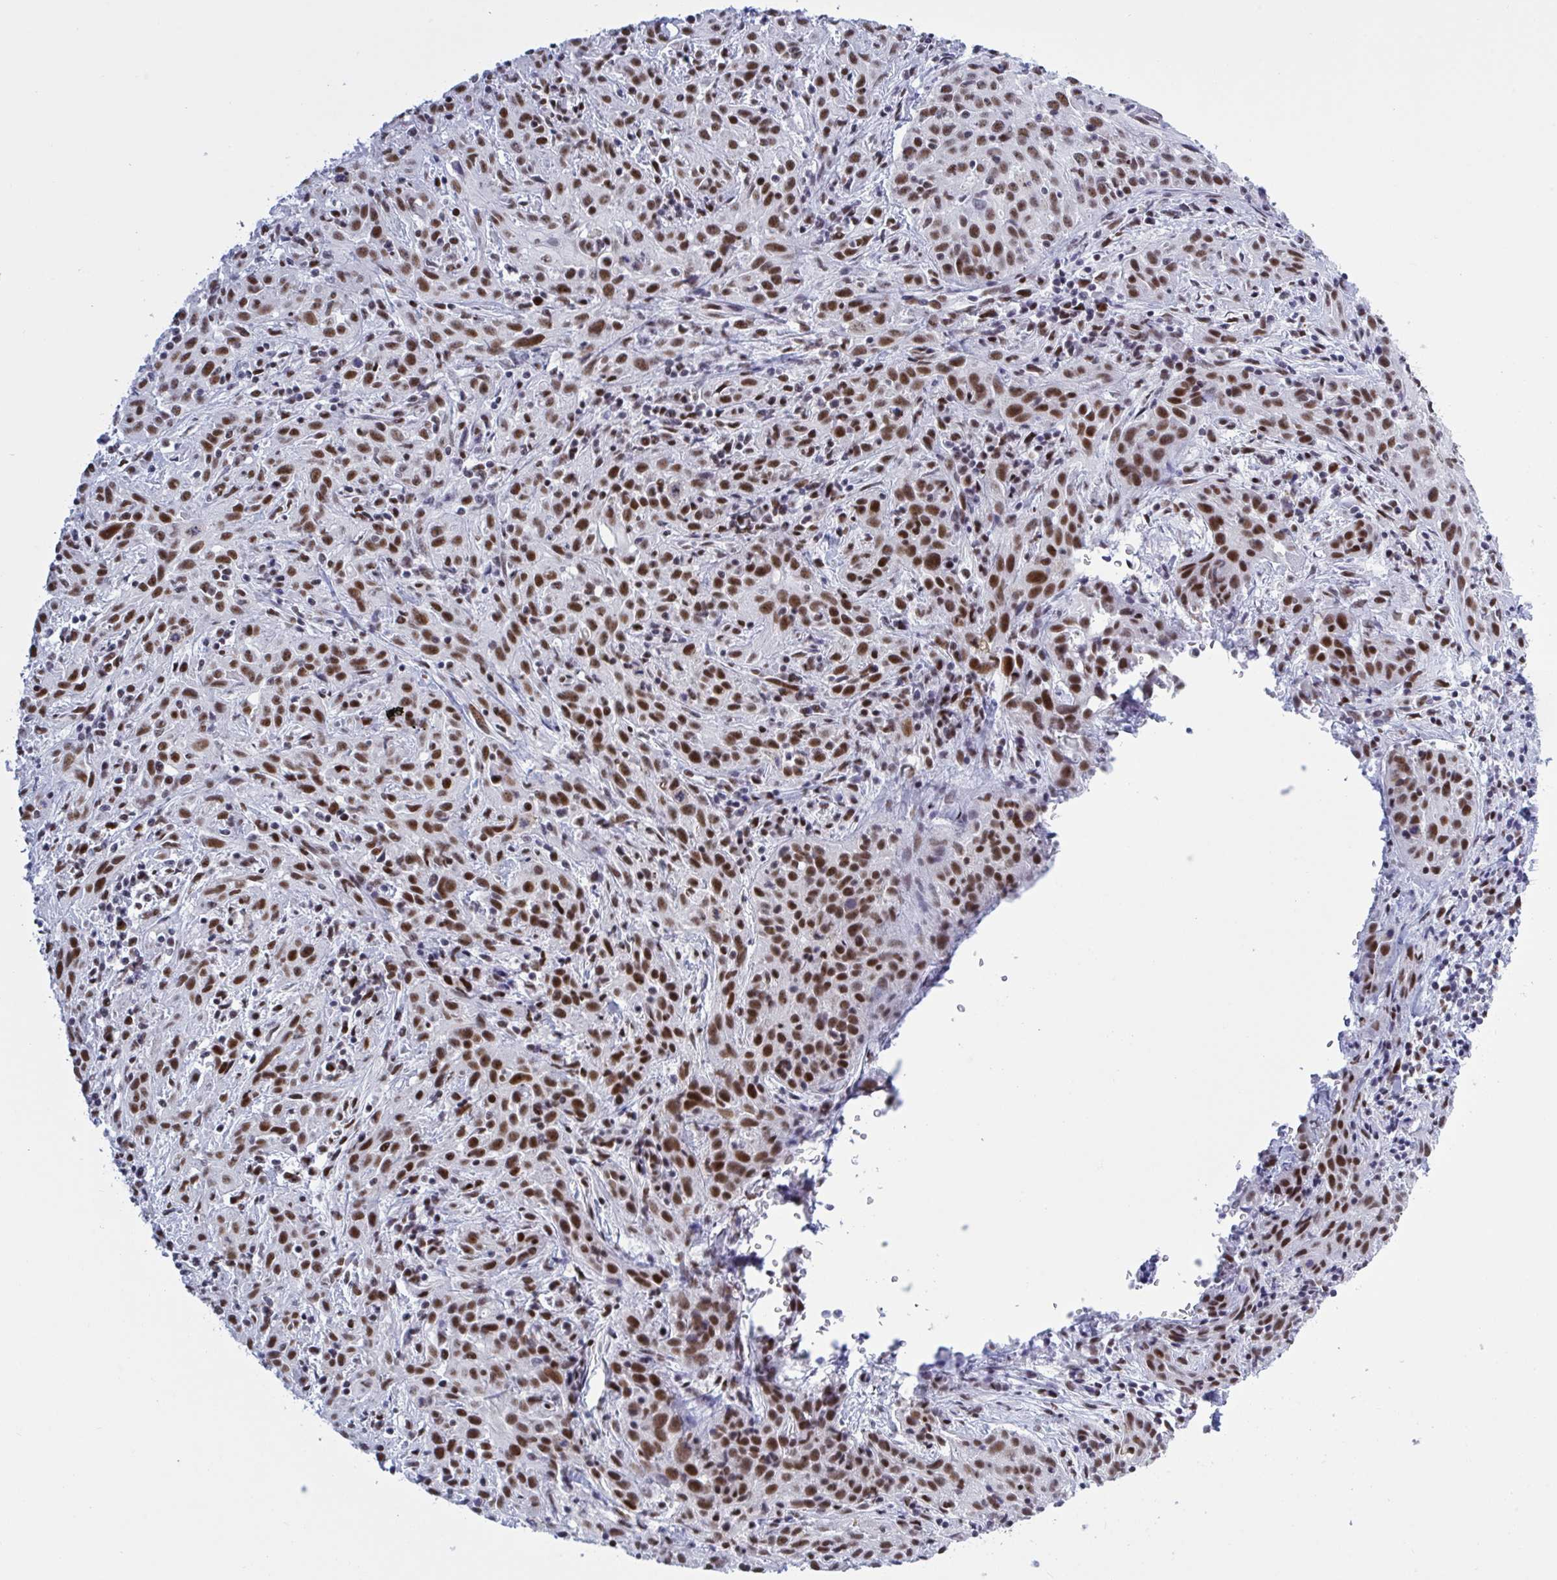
{"staining": {"intensity": "strong", "quantity": ">75%", "location": "nuclear"}, "tissue": "cervical cancer", "cell_type": "Tumor cells", "image_type": "cancer", "snomed": [{"axis": "morphology", "description": "Squamous cell carcinoma, NOS"}, {"axis": "topography", "description": "Cervix"}], "caption": "Immunohistochemical staining of human cervical cancer (squamous cell carcinoma) demonstrates high levels of strong nuclear staining in approximately >75% of tumor cells.", "gene": "PPP1R10", "patient": {"sex": "female", "age": 57}}